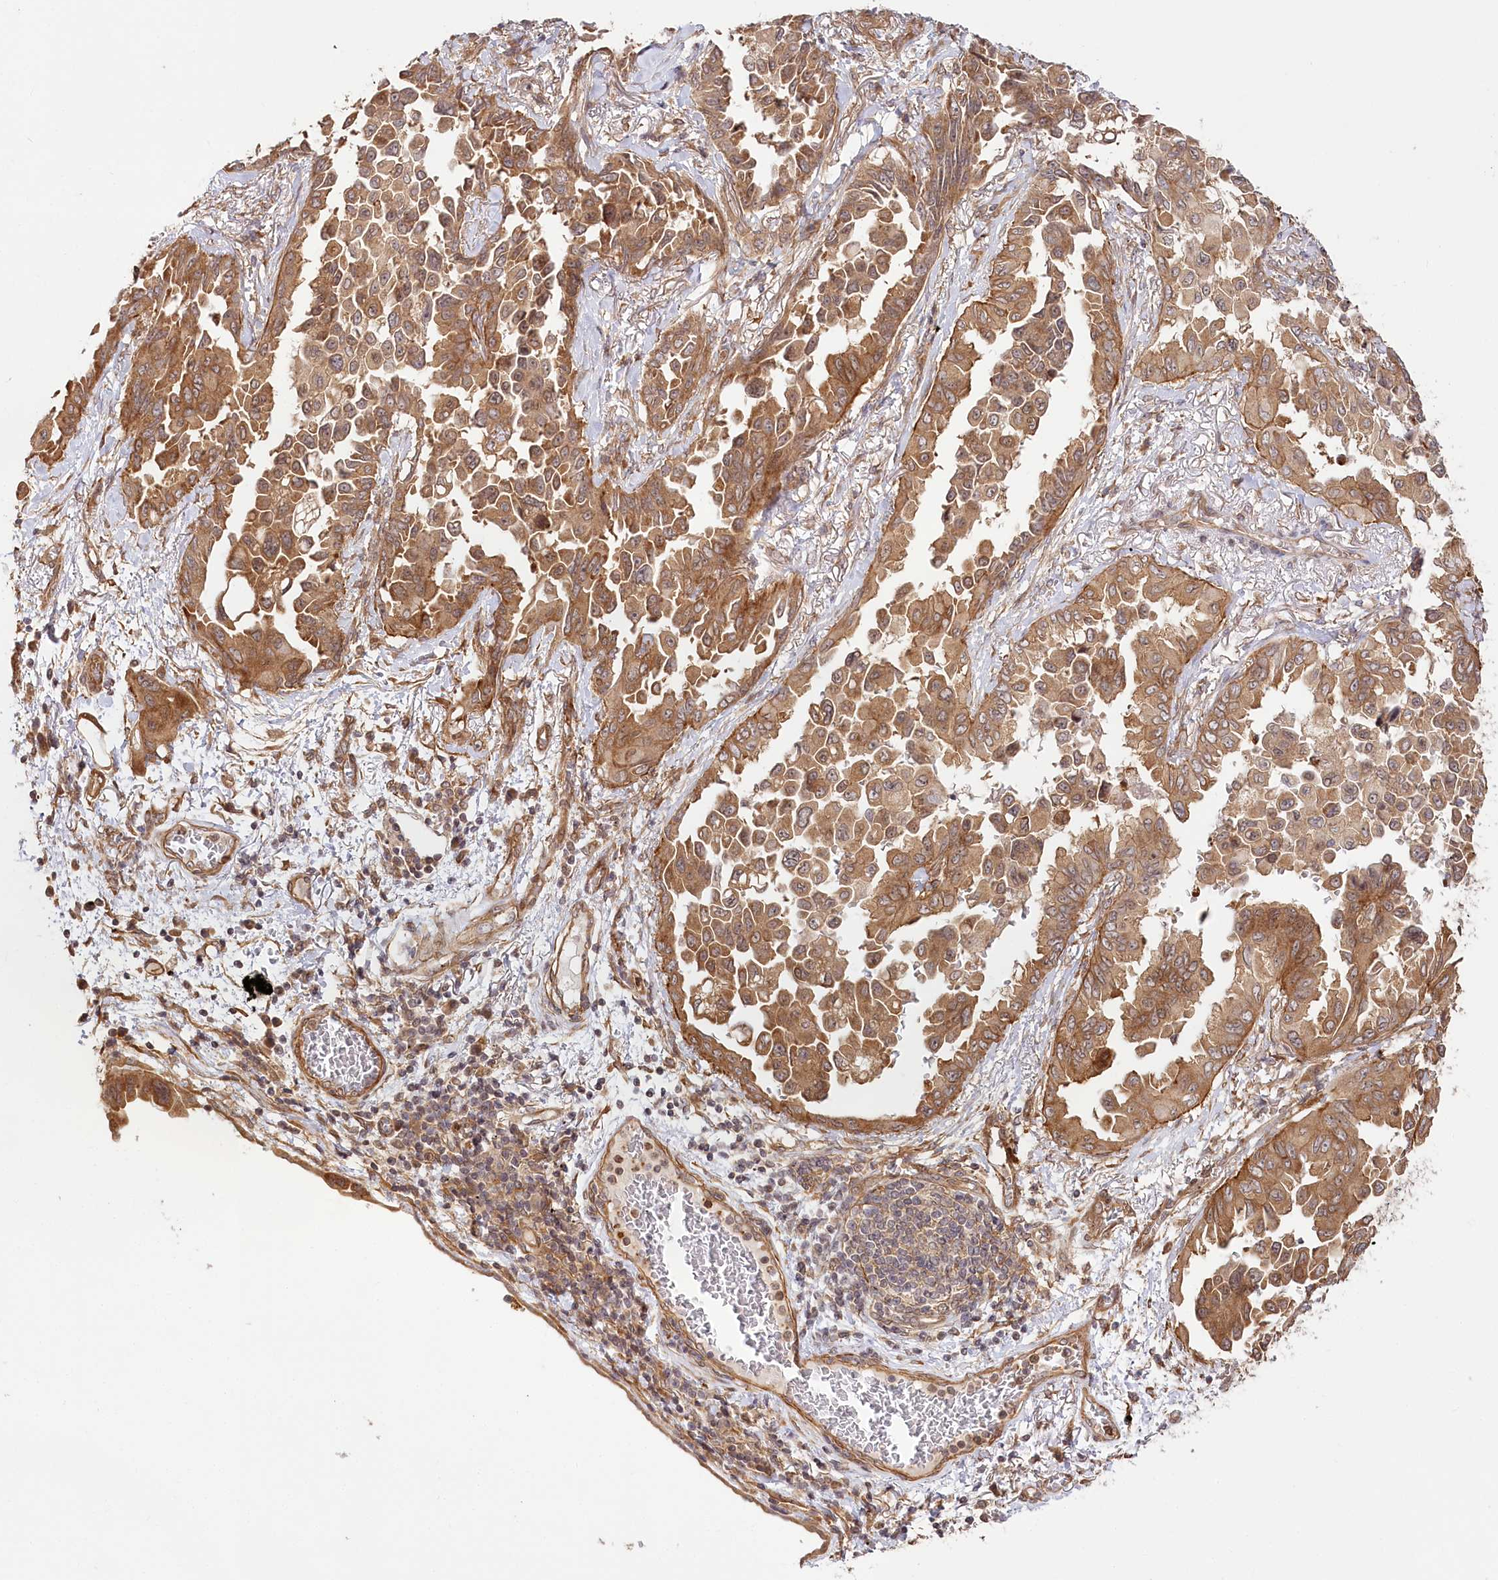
{"staining": {"intensity": "moderate", "quantity": ">75%", "location": "cytoplasmic/membranous"}, "tissue": "lung cancer", "cell_type": "Tumor cells", "image_type": "cancer", "snomed": [{"axis": "morphology", "description": "Adenocarcinoma, NOS"}, {"axis": "topography", "description": "Lung"}], "caption": "A medium amount of moderate cytoplasmic/membranous staining is seen in about >75% of tumor cells in lung cancer (adenocarcinoma) tissue.", "gene": "CEP70", "patient": {"sex": "female", "age": 67}}